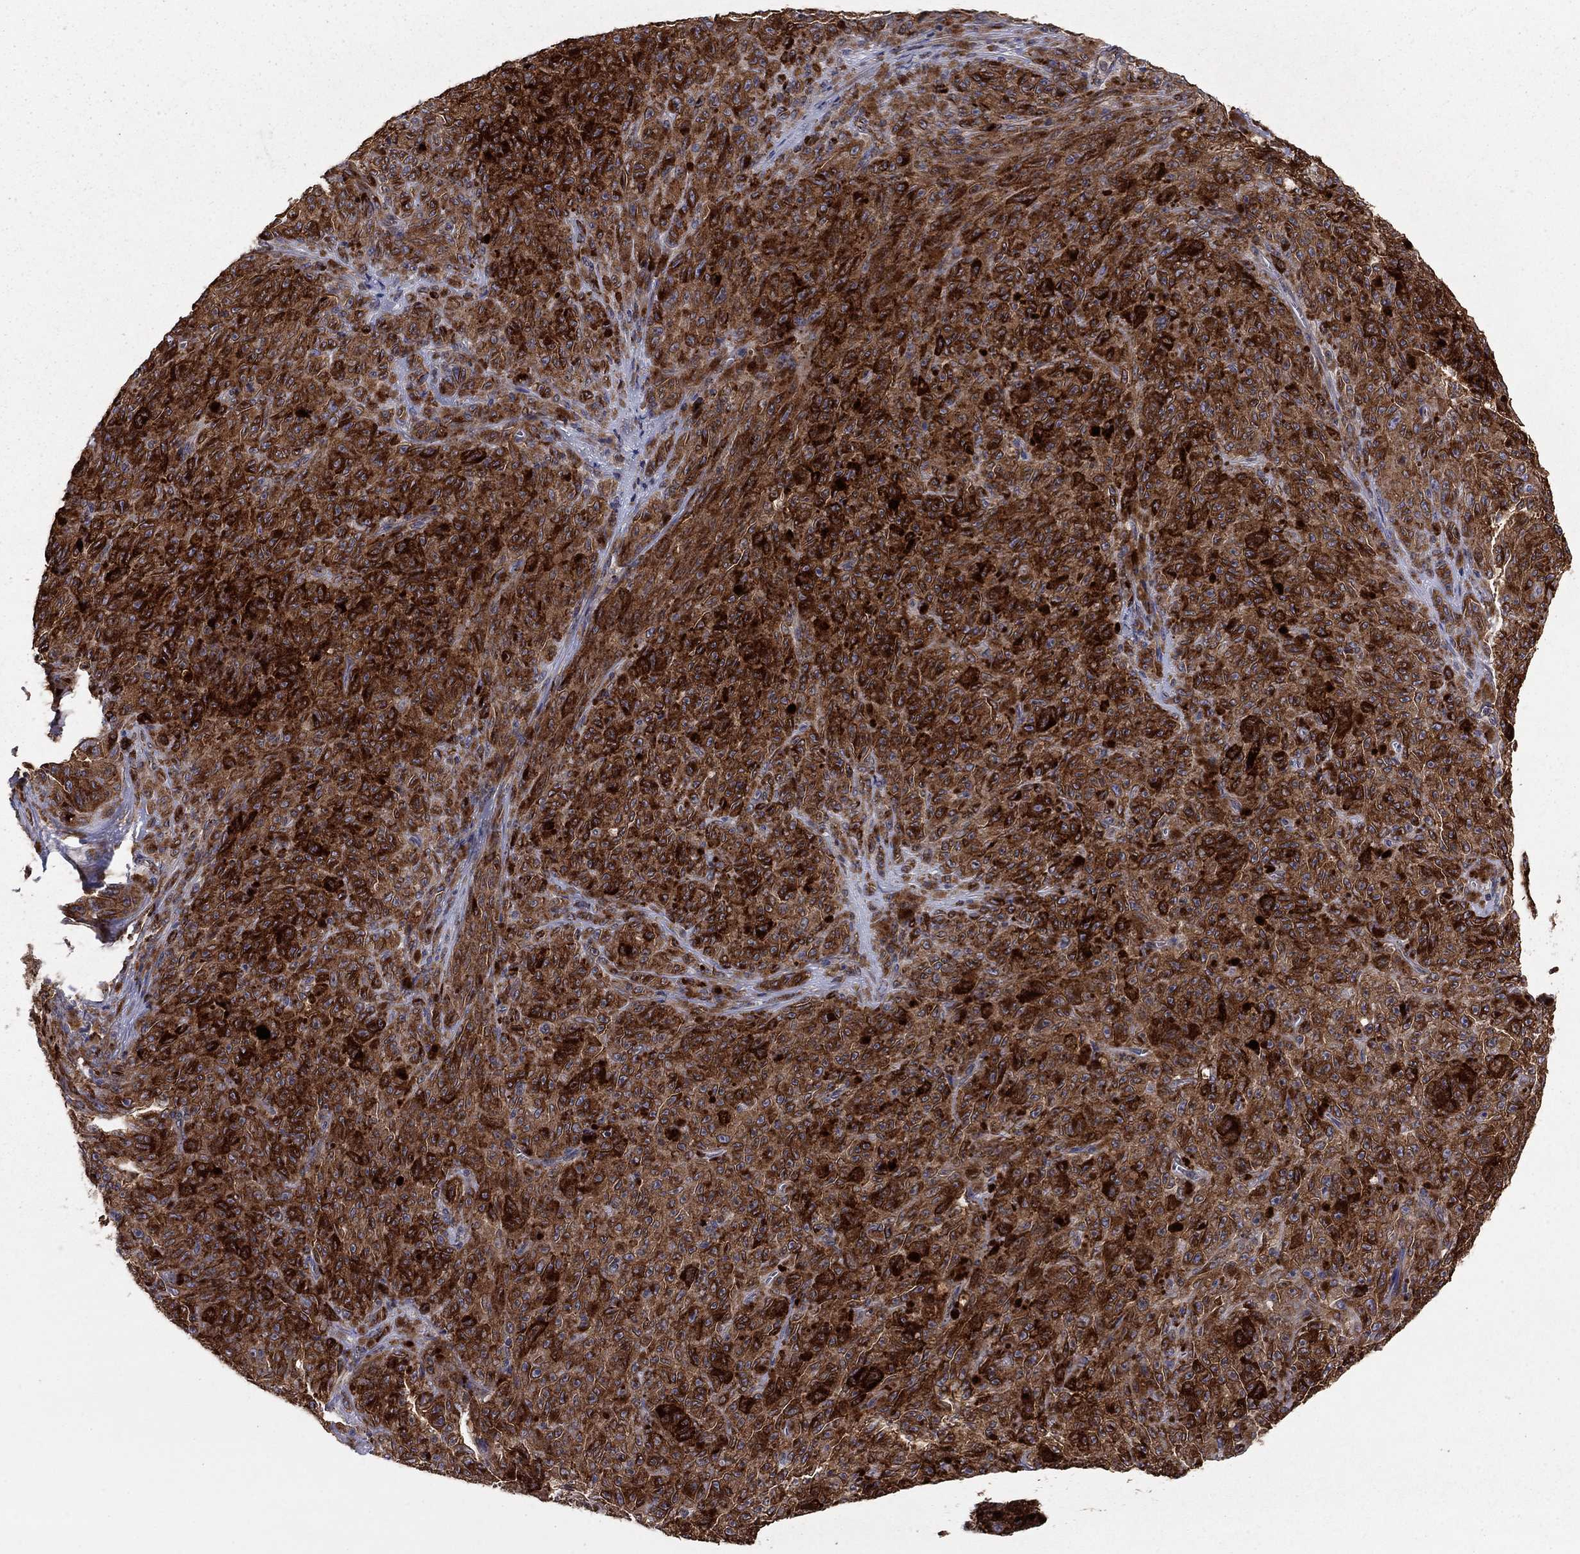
{"staining": {"intensity": "strong", "quantity": ">75%", "location": "cytoplasmic/membranous"}, "tissue": "melanoma", "cell_type": "Tumor cells", "image_type": "cancer", "snomed": [{"axis": "morphology", "description": "Malignant melanoma, NOS"}, {"axis": "topography", "description": "Skin"}], "caption": "Brown immunohistochemical staining in melanoma displays strong cytoplasmic/membranous staining in approximately >75% of tumor cells. (IHC, brightfield microscopy, high magnification).", "gene": "YIF1A", "patient": {"sex": "female", "age": 82}}